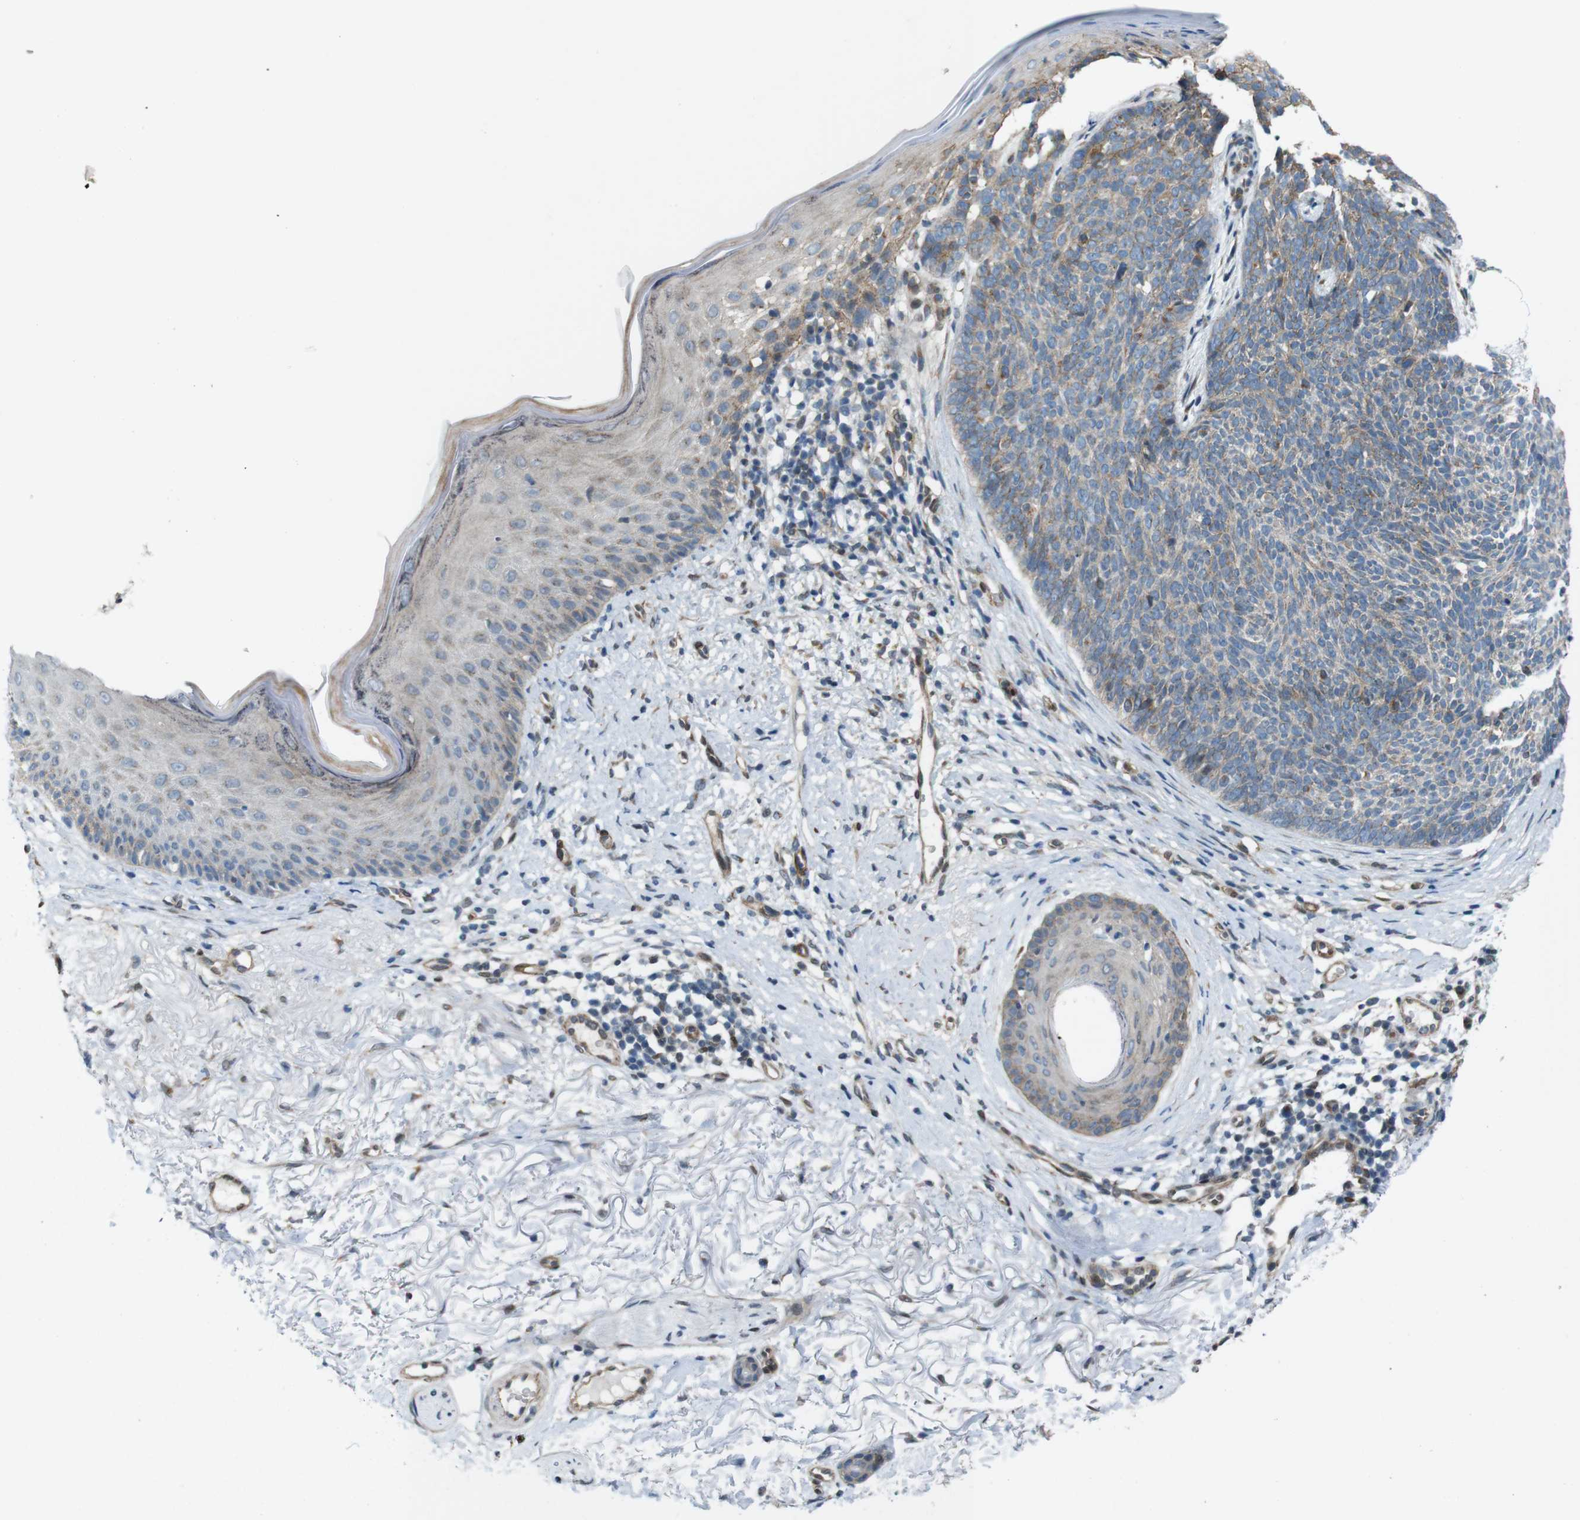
{"staining": {"intensity": "weak", "quantity": ">75%", "location": "cytoplasmic/membranous"}, "tissue": "skin cancer", "cell_type": "Tumor cells", "image_type": "cancer", "snomed": [{"axis": "morphology", "description": "Basal cell carcinoma"}, {"axis": "topography", "description": "Skin"}], "caption": "Immunohistochemical staining of human skin cancer exhibits weak cytoplasmic/membranous protein staining in about >75% of tumor cells. (IHC, brightfield microscopy, high magnification).", "gene": "SKI", "patient": {"sex": "female", "age": 70}}